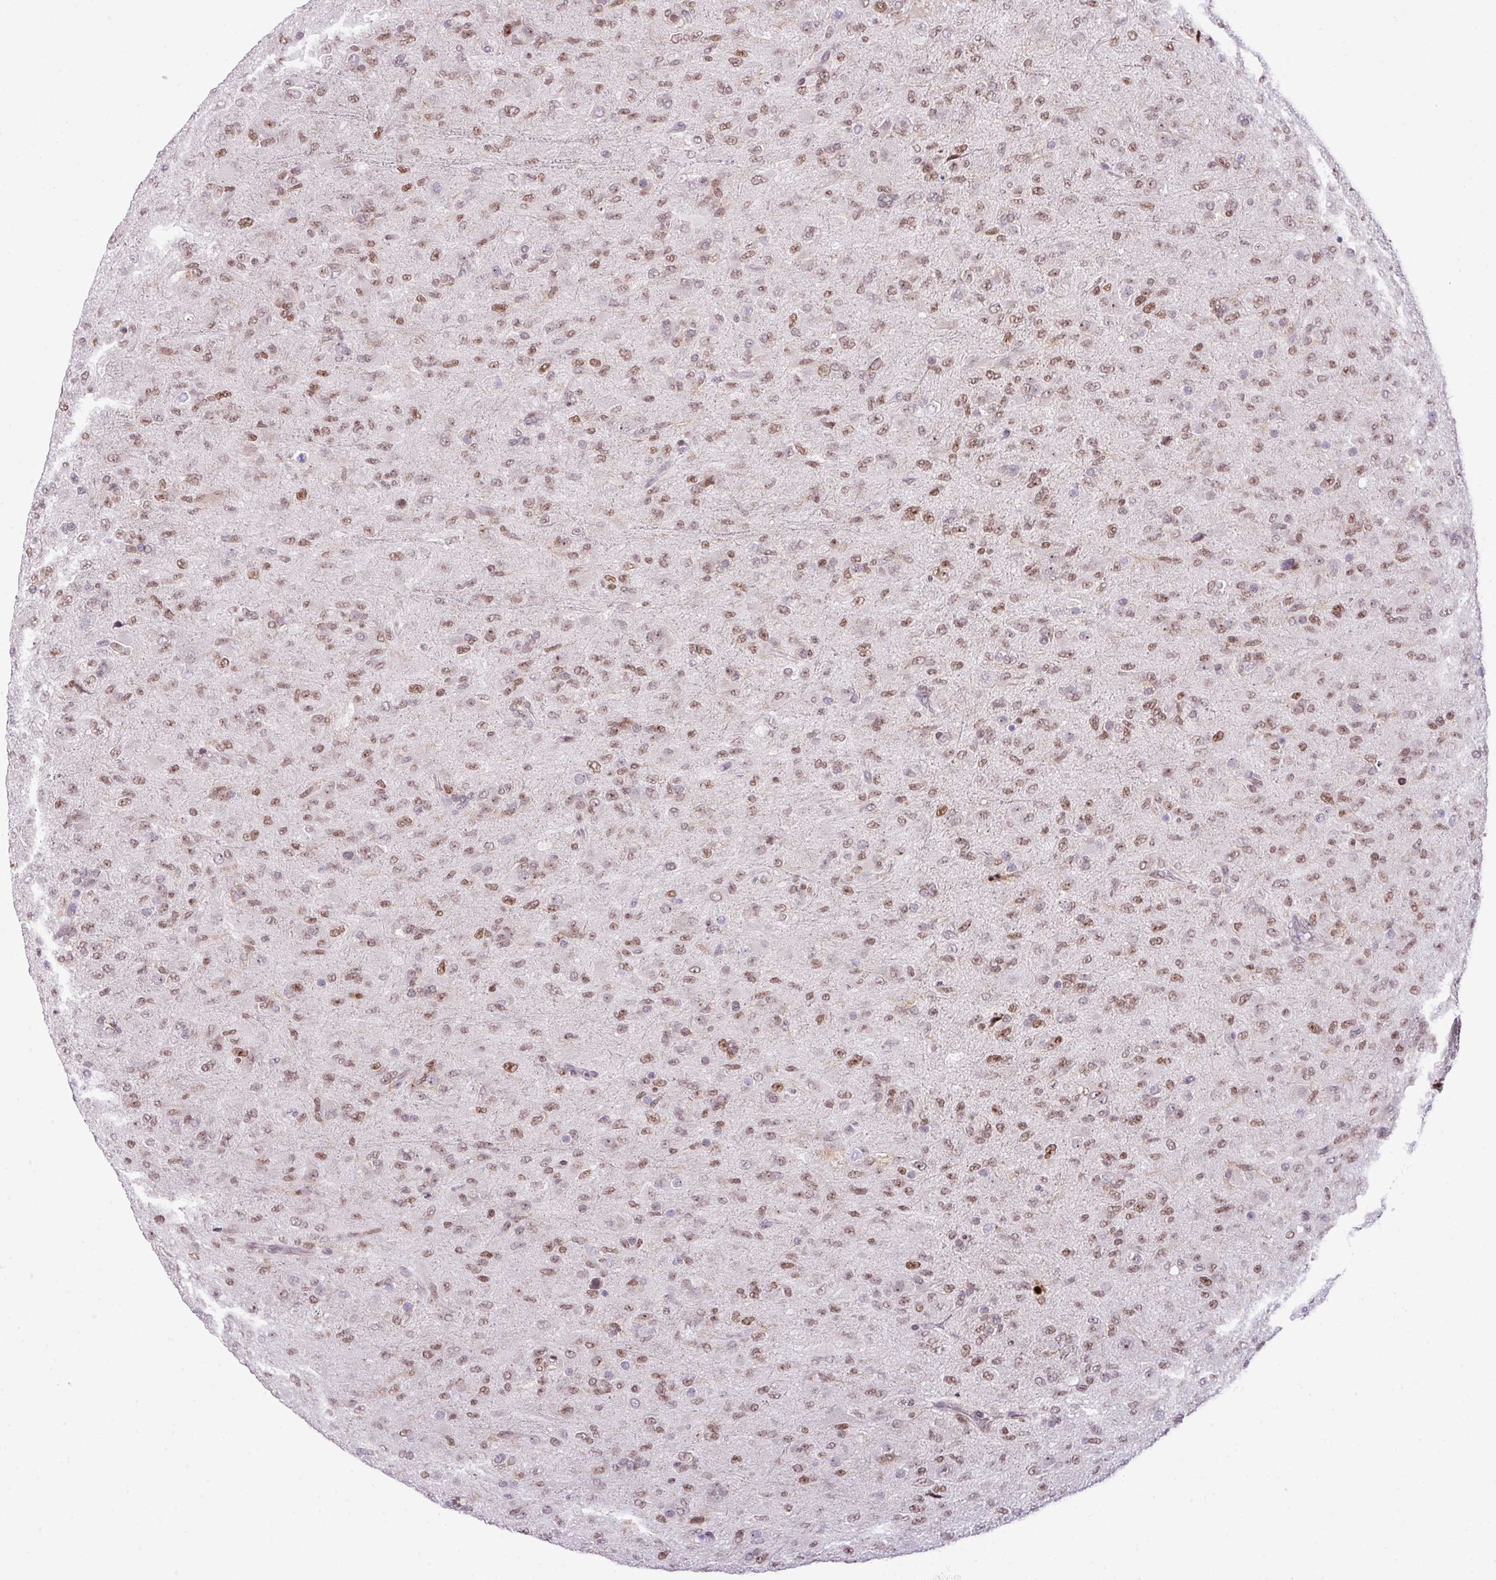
{"staining": {"intensity": "moderate", "quantity": ">75%", "location": "nuclear"}, "tissue": "glioma", "cell_type": "Tumor cells", "image_type": "cancer", "snomed": [{"axis": "morphology", "description": "Glioma, malignant, Low grade"}, {"axis": "topography", "description": "Brain"}], "caption": "This is an image of immunohistochemistry staining of malignant glioma (low-grade), which shows moderate expression in the nuclear of tumor cells.", "gene": "CCDC137", "patient": {"sex": "male", "age": 65}}